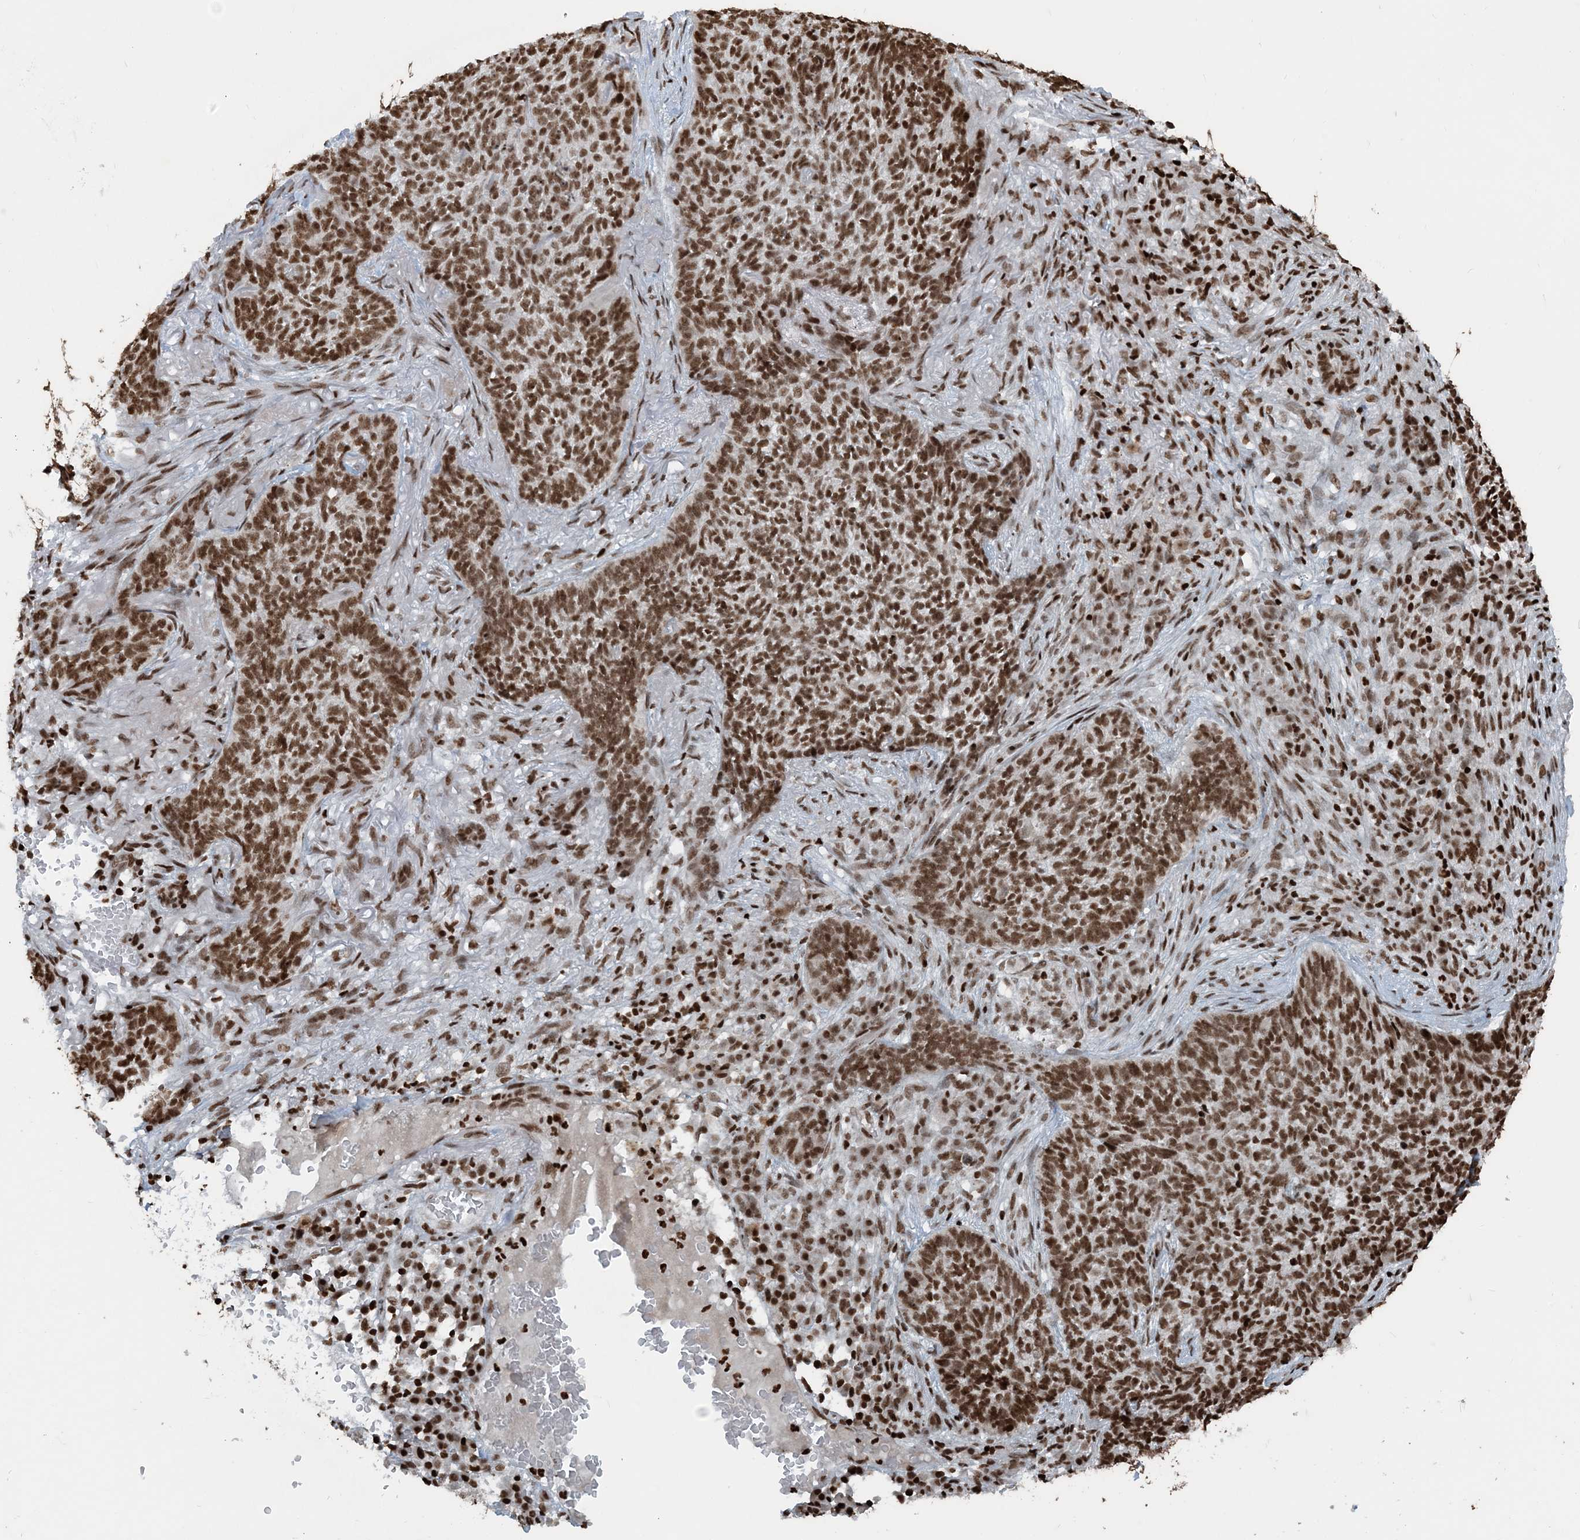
{"staining": {"intensity": "moderate", "quantity": ">75%", "location": "nuclear"}, "tissue": "skin cancer", "cell_type": "Tumor cells", "image_type": "cancer", "snomed": [{"axis": "morphology", "description": "Basal cell carcinoma"}, {"axis": "topography", "description": "Skin"}], "caption": "Immunohistochemical staining of skin basal cell carcinoma exhibits medium levels of moderate nuclear positivity in about >75% of tumor cells.", "gene": "H3-3B", "patient": {"sex": "male", "age": 85}}